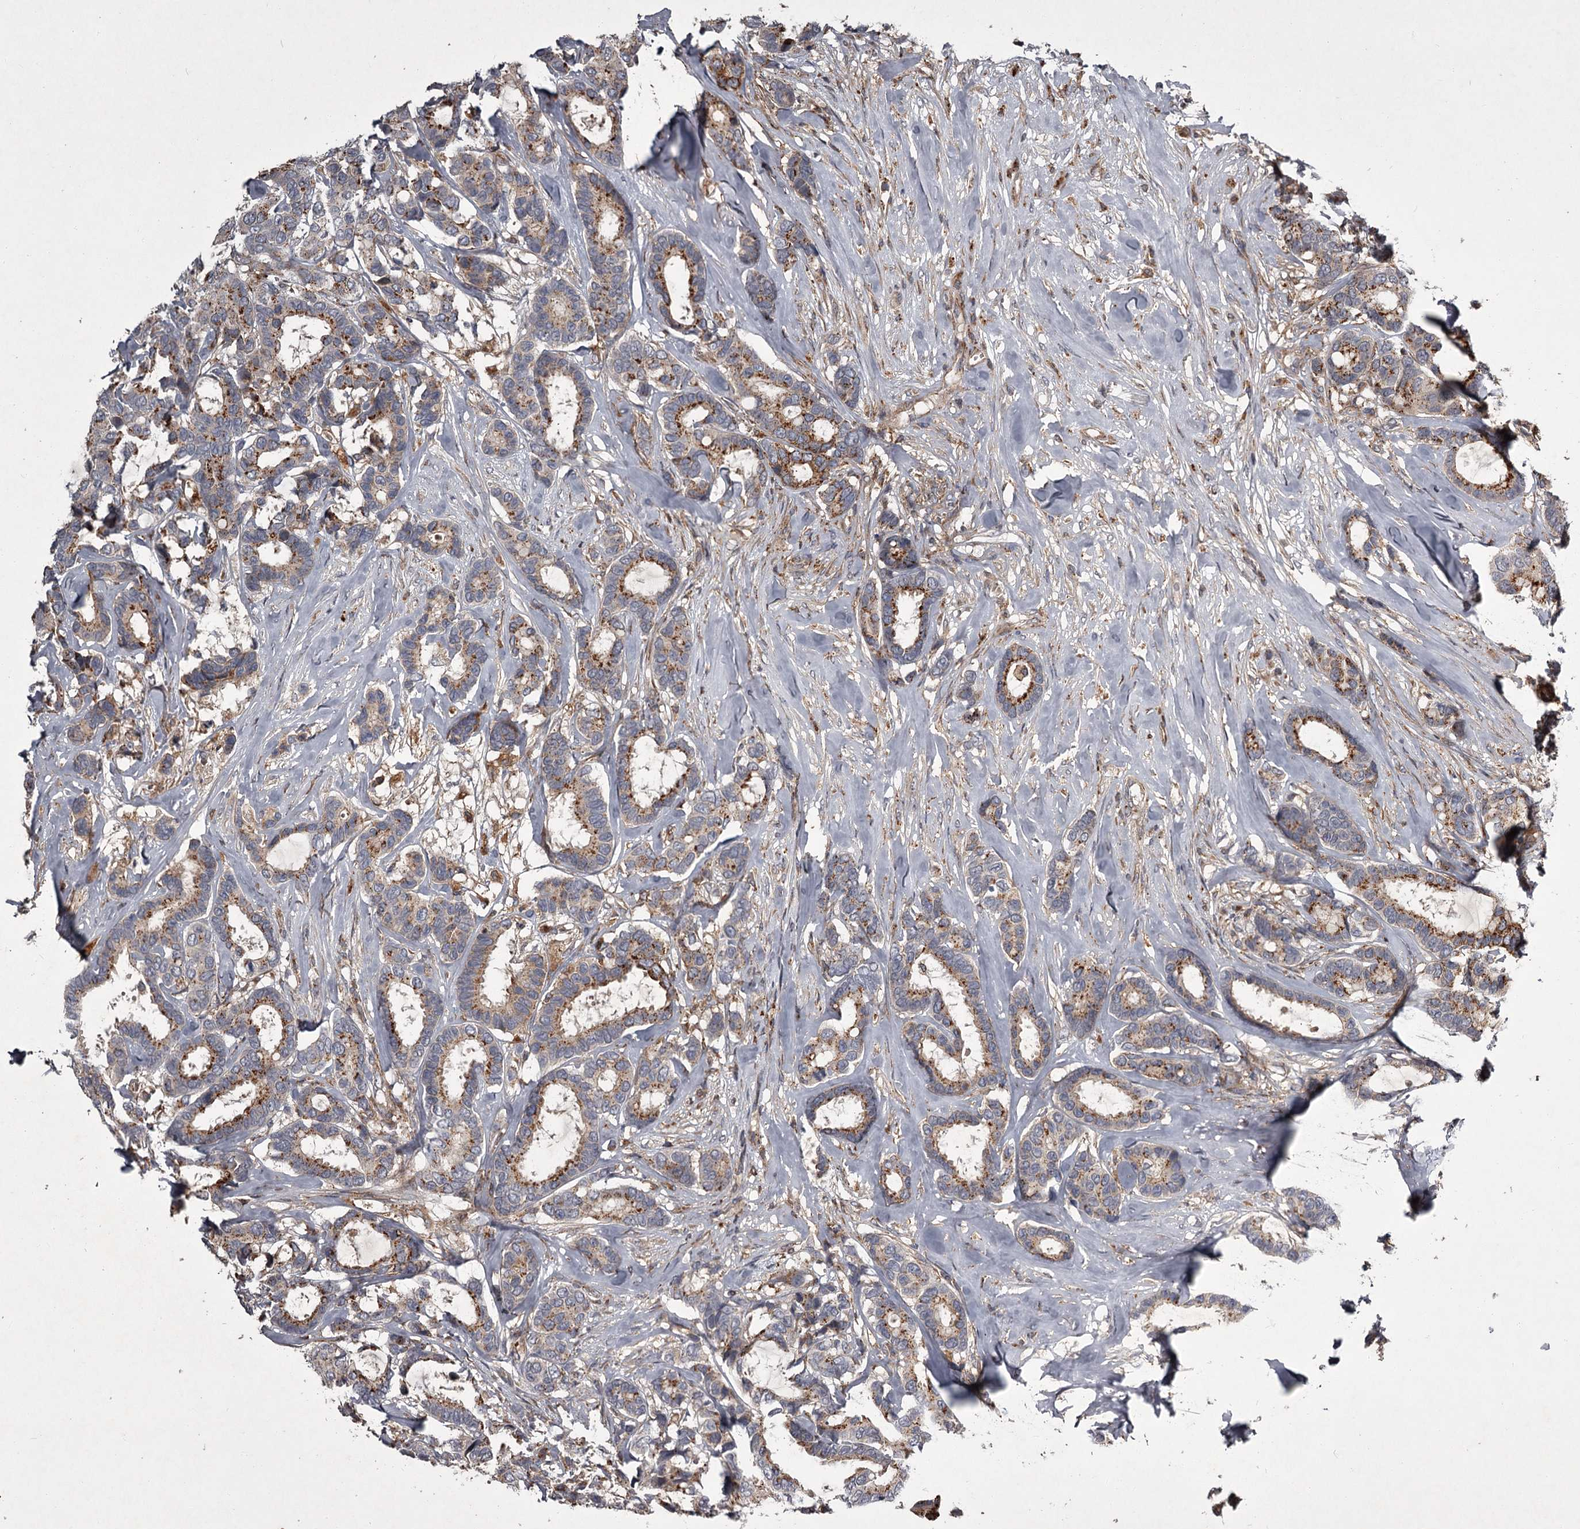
{"staining": {"intensity": "moderate", "quantity": ">75%", "location": "cytoplasmic/membranous"}, "tissue": "breast cancer", "cell_type": "Tumor cells", "image_type": "cancer", "snomed": [{"axis": "morphology", "description": "Duct carcinoma"}, {"axis": "topography", "description": "Breast"}], "caption": "Human breast intraductal carcinoma stained with a brown dye reveals moderate cytoplasmic/membranous positive staining in approximately >75% of tumor cells.", "gene": "UNC93B1", "patient": {"sex": "female", "age": 87}}